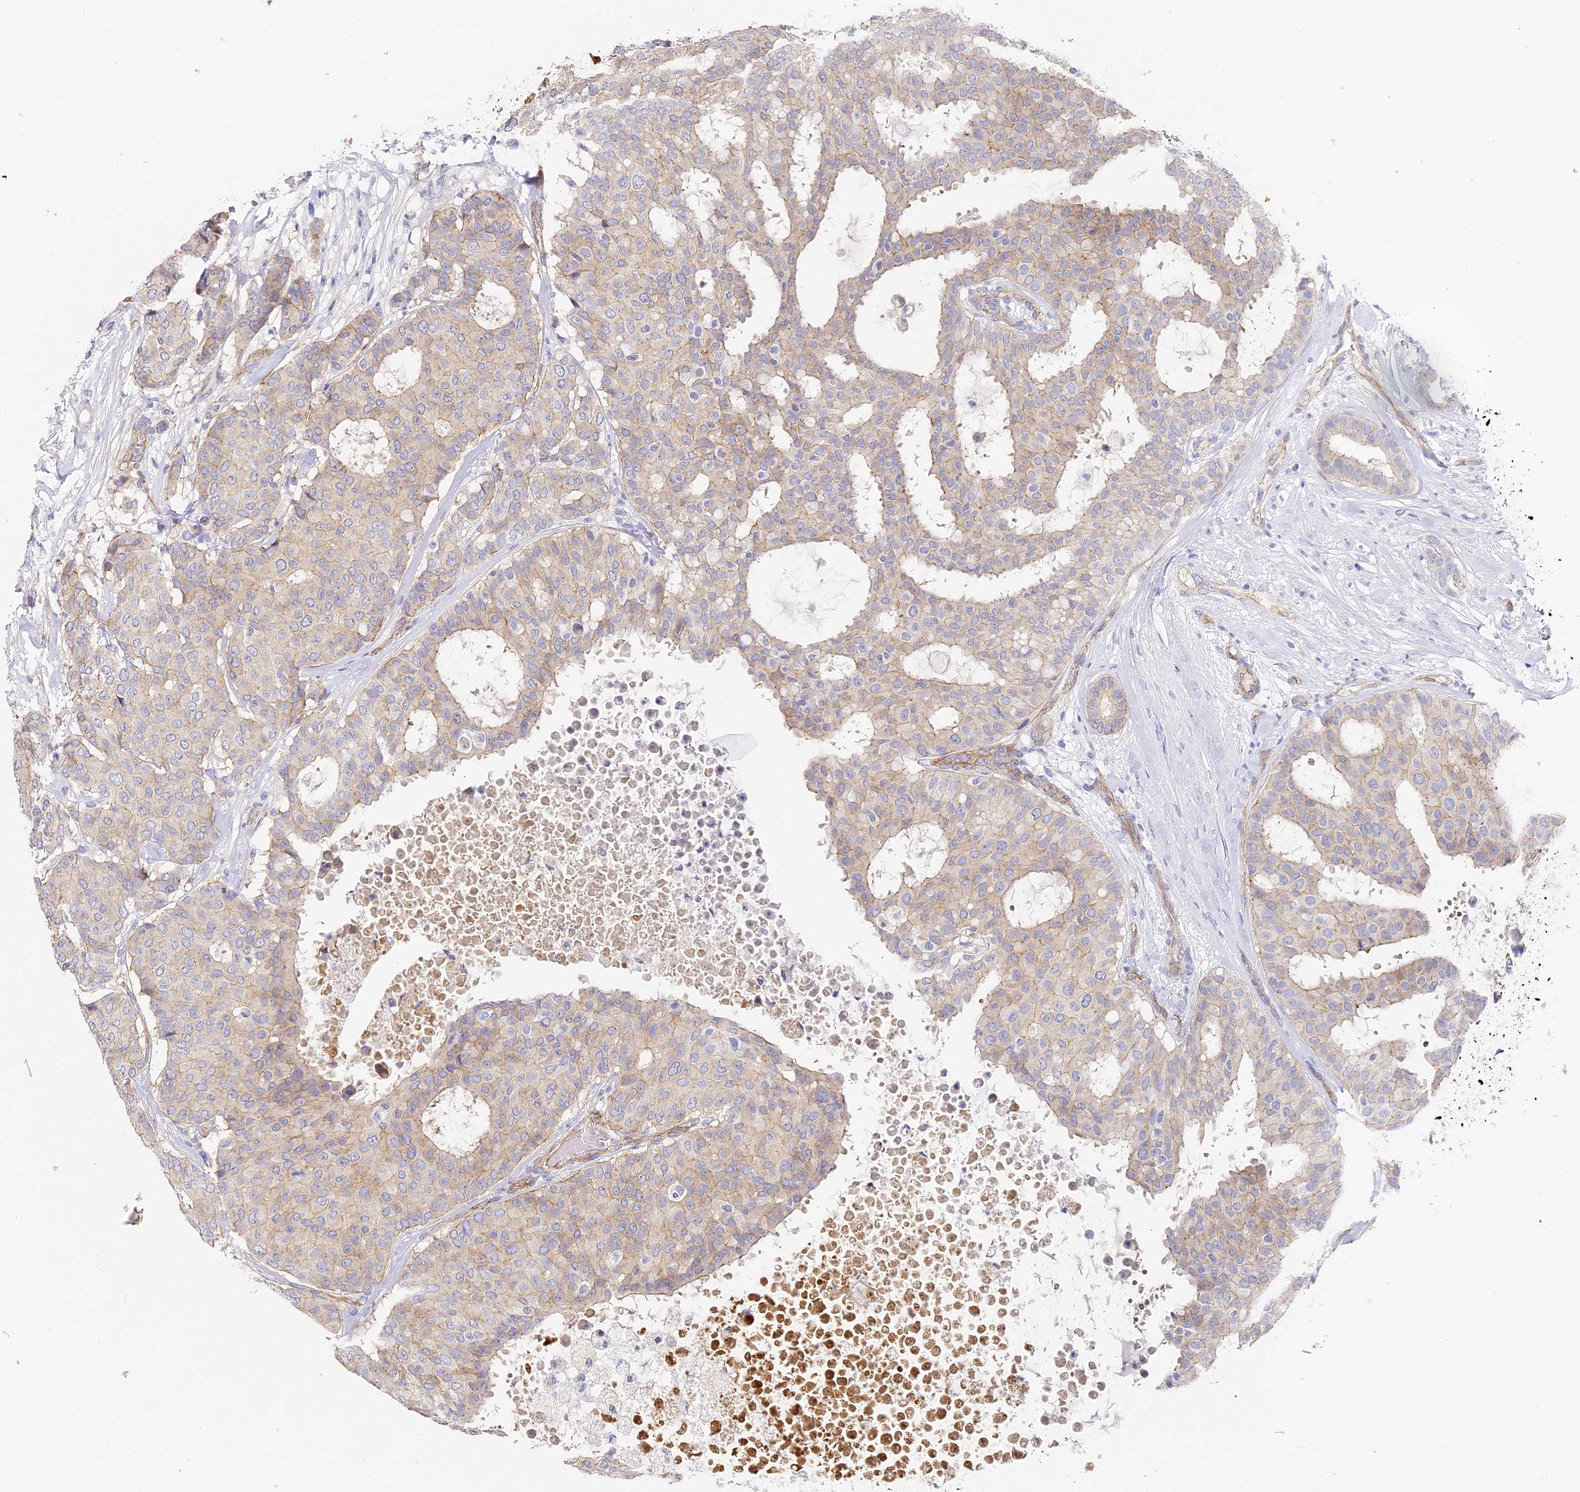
{"staining": {"intensity": "weak", "quantity": "<25%", "location": "cytoplasmic/membranous"}, "tissue": "breast cancer", "cell_type": "Tumor cells", "image_type": "cancer", "snomed": [{"axis": "morphology", "description": "Duct carcinoma"}, {"axis": "topography", "description": "Breast"}], "caption": "This is a photomicrograph of IHC staining of breast cancer, which shows no positivity in tumor cells.", "gene": "CCDC30", "patient": {"sex": "female", "age": 75}}